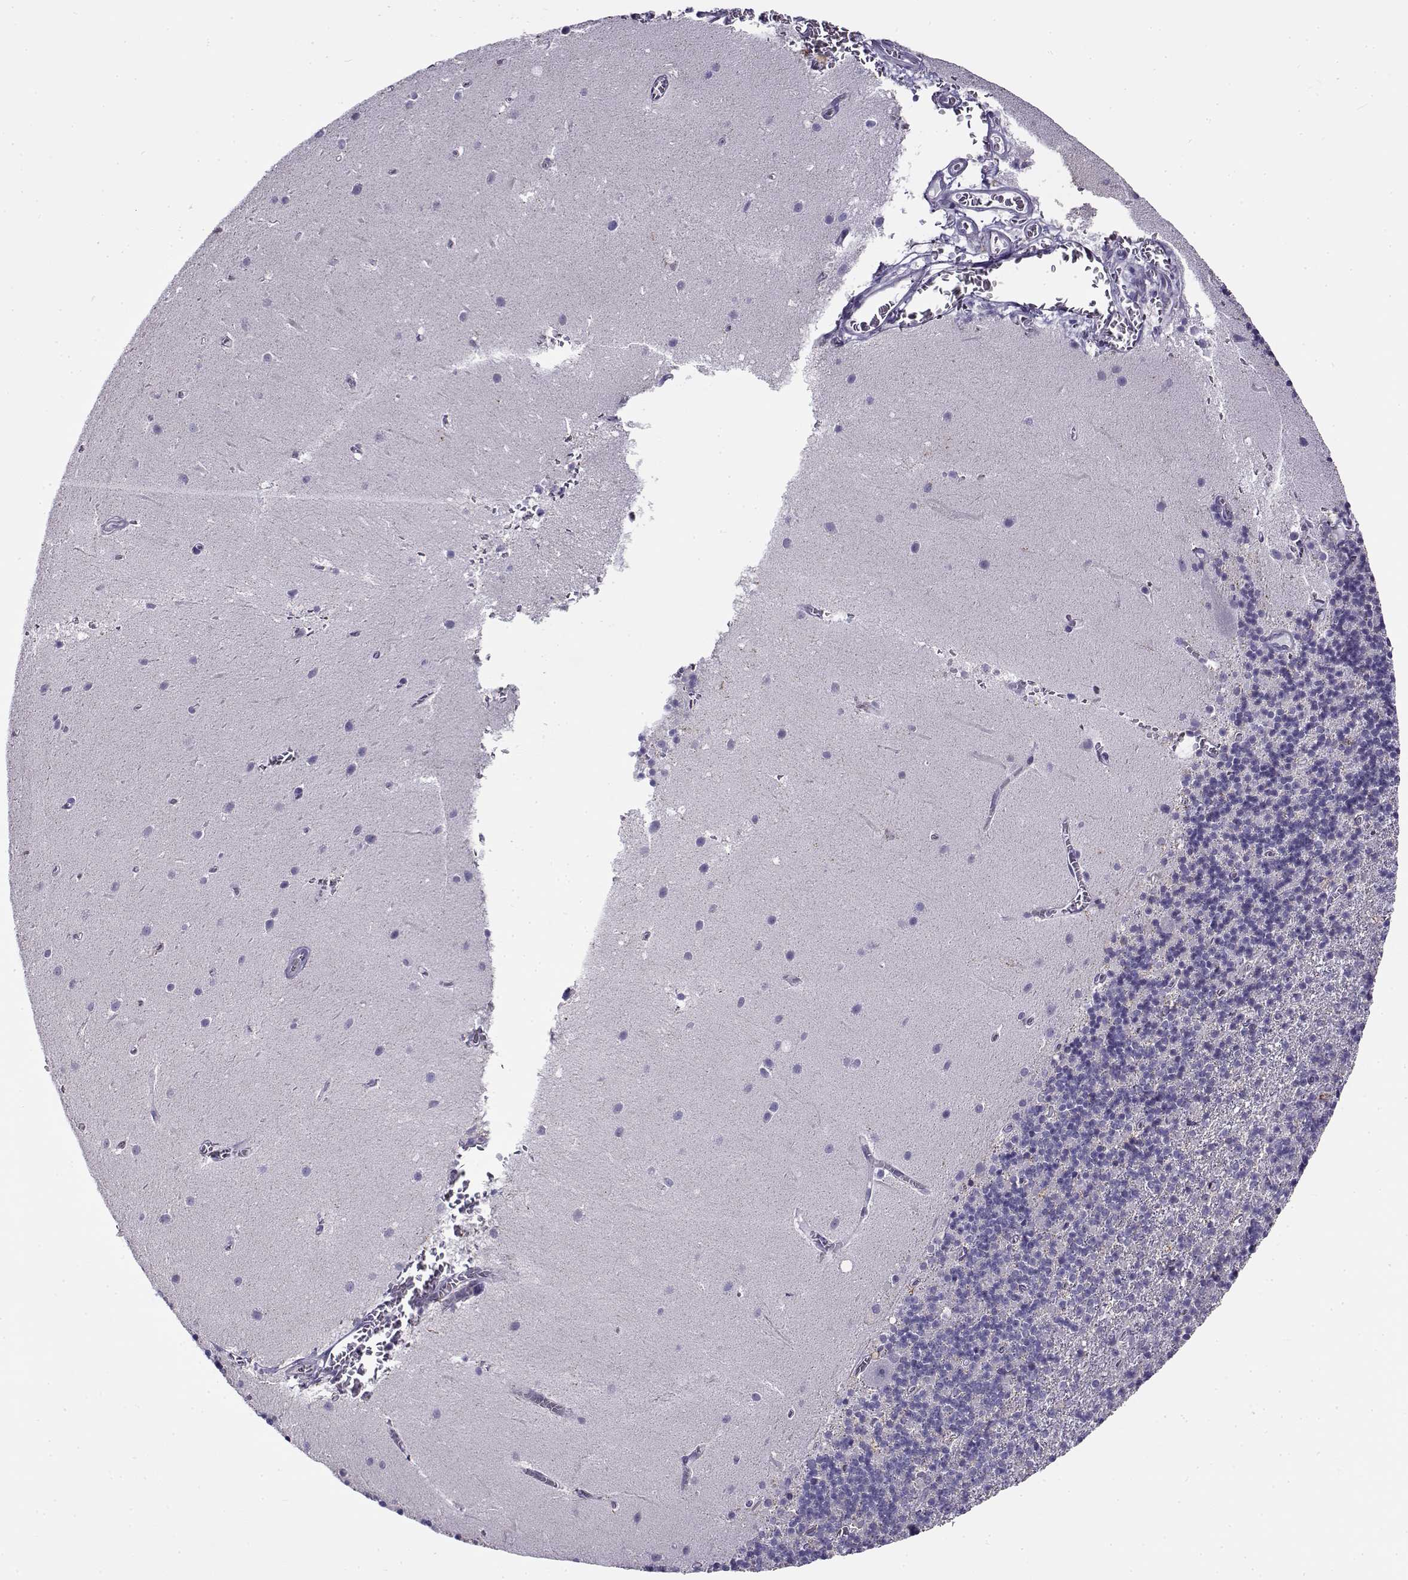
{"staining": {"intensity": "negative", "quantity": "none", "location": "none"}, "tissue": "cerebellum", "cell_type": "Cells in granular layer", "image_type": "normal", "snomed": [{"axis": "morphology", "description": "Normal tissue, NOS"}, {"axis": "topography", "description": "Cerebellum"}], "caption": "DAB (3,3'-diaminobenzidine) immunohistochemical staining of unremarkable cerebellum shows no significant positivity in cells in granular layer.", "gene": "FEZF1", "patient": {"sex": "male", "age": 70}}